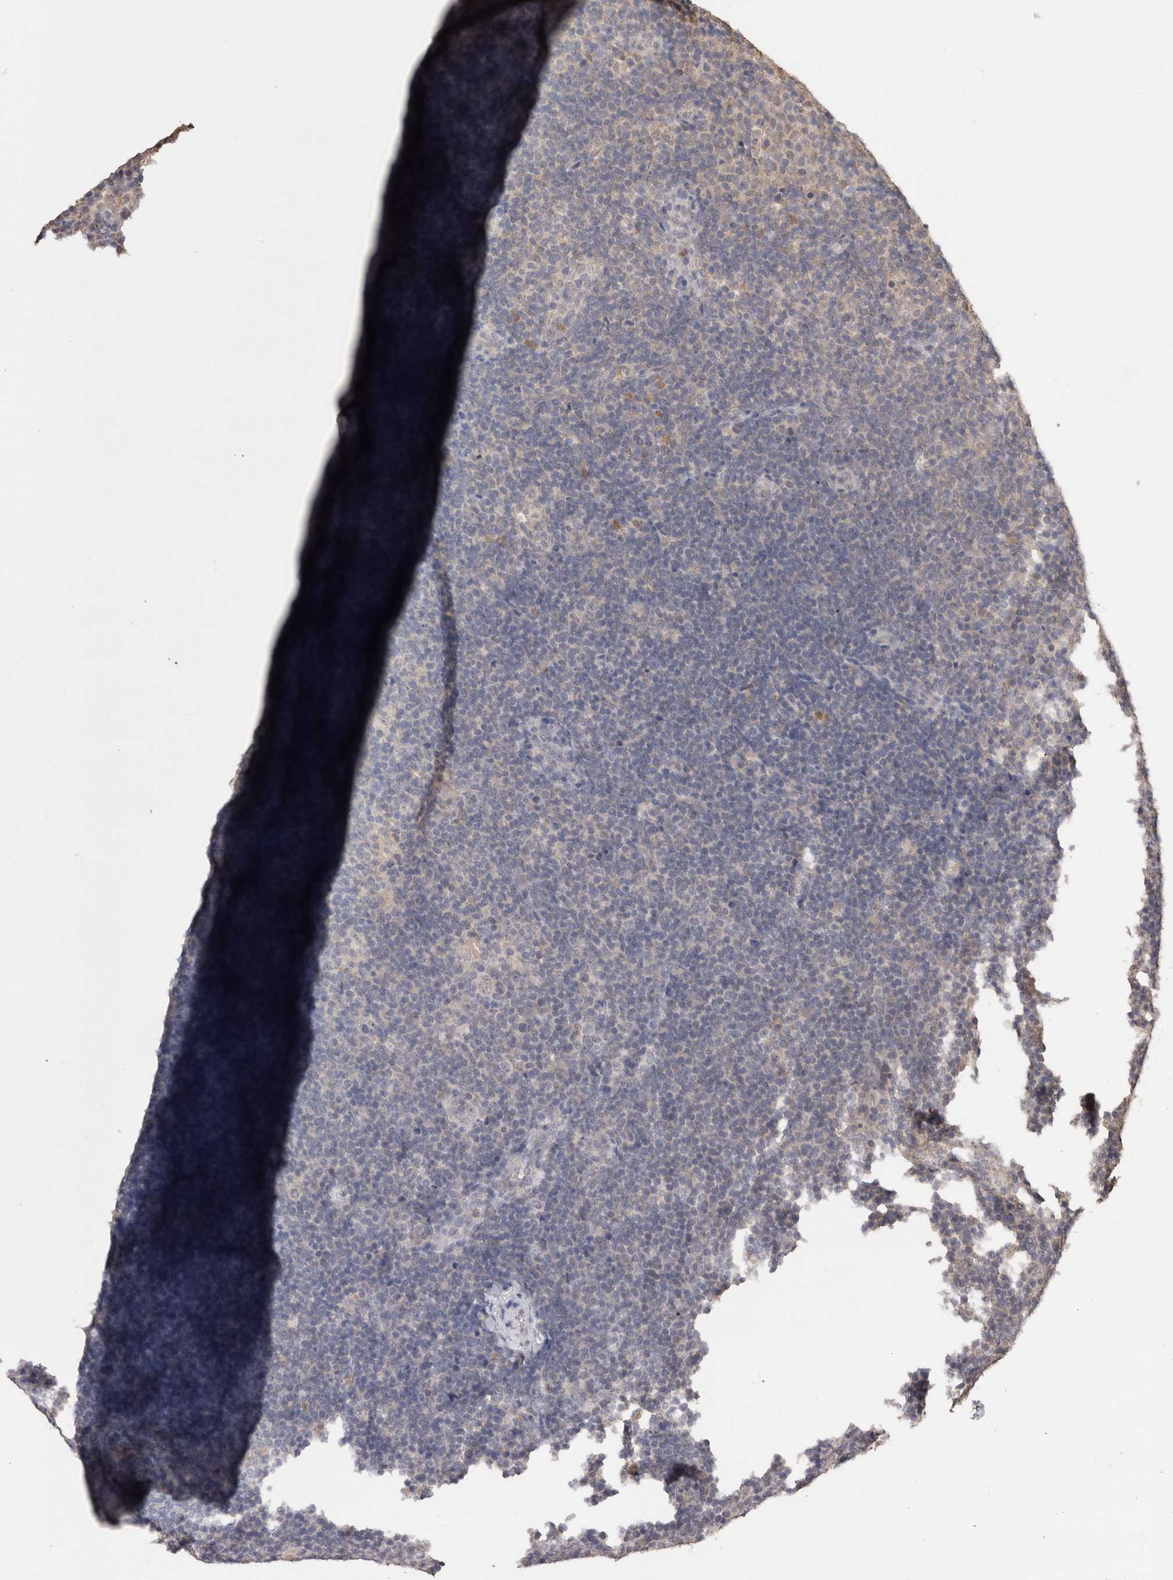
{"staining": {"intensity": "negative", "quantity": "none", "location": "none"}, "tissue": "lymphoma", "cell_type": "Tumor cells", "image_type": "cancer", "snomed": [{"axis": "morphology", "description": "Hodgkin's disease, NOS"}, {"axis": "topography", "description": "Lymph node"}], "caption": "A micrograph of human Hodgkin's disease is negative for staining in tumor cells.", "gene": "GRK5", "patient": {"sex": "female", "age": 57}}